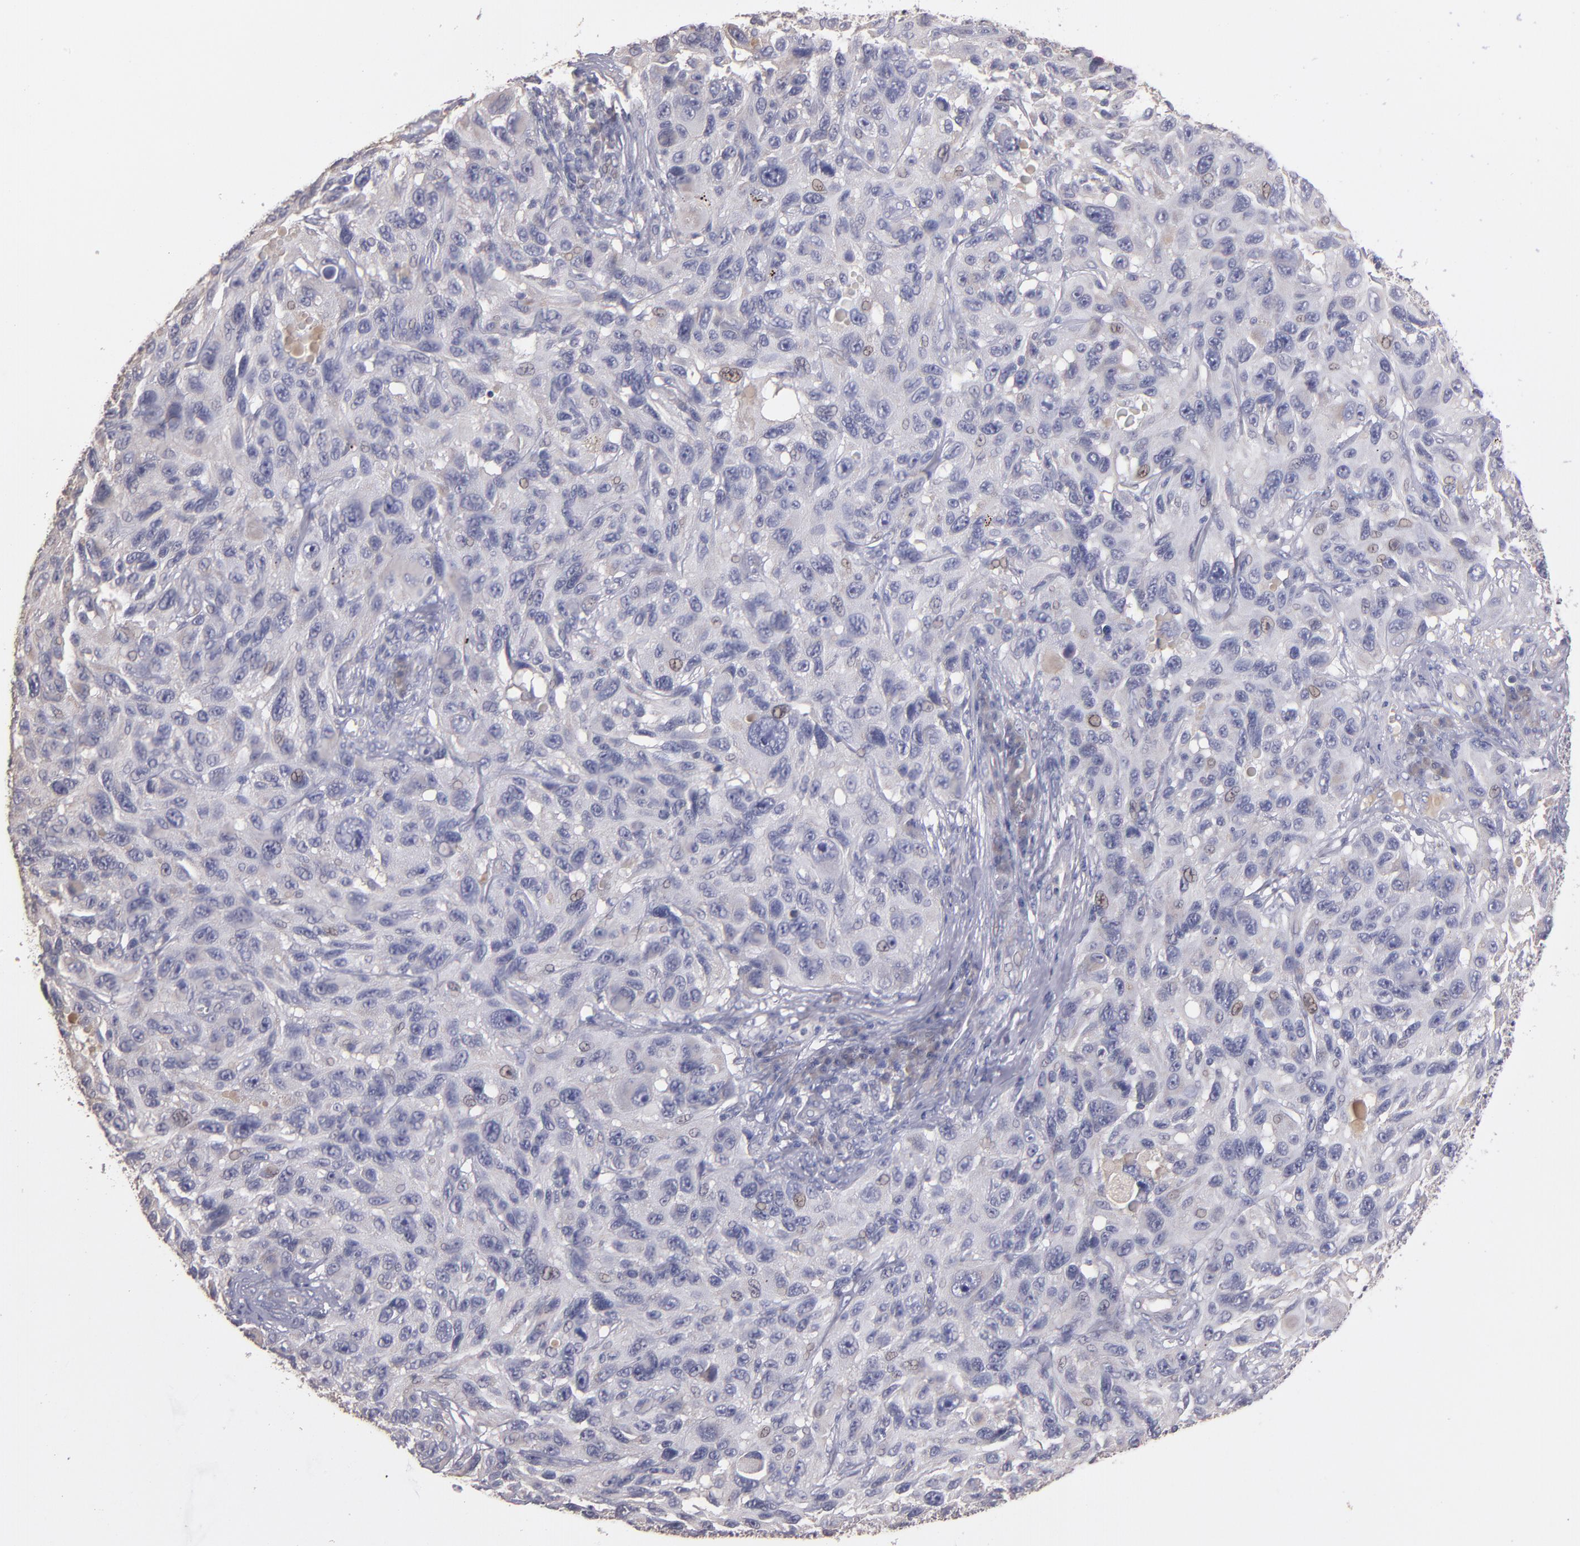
{"staining": {"intensity": "negative", "quantity": "none", "location": "none"}, "tissue": "melanoma", "cell_type": "Tumor cells", "image_type": "cancer", "snomed": [{"axis": "morphology", "description": "Malignant melanoma, NOS"}, {"axis": "topography", "description": "Skin"}], "caption": "IHC histopathology image of human melanoma stained for a protein (brown), which shows no positivity in tumor cells. Brightfield microscopy of immunohistochemistry stained with DAB (brown) and hematoxylin (blue), captured at high magnification.", "gene": "GNAZ", "patient": {"sex": "male", "age": 53}}